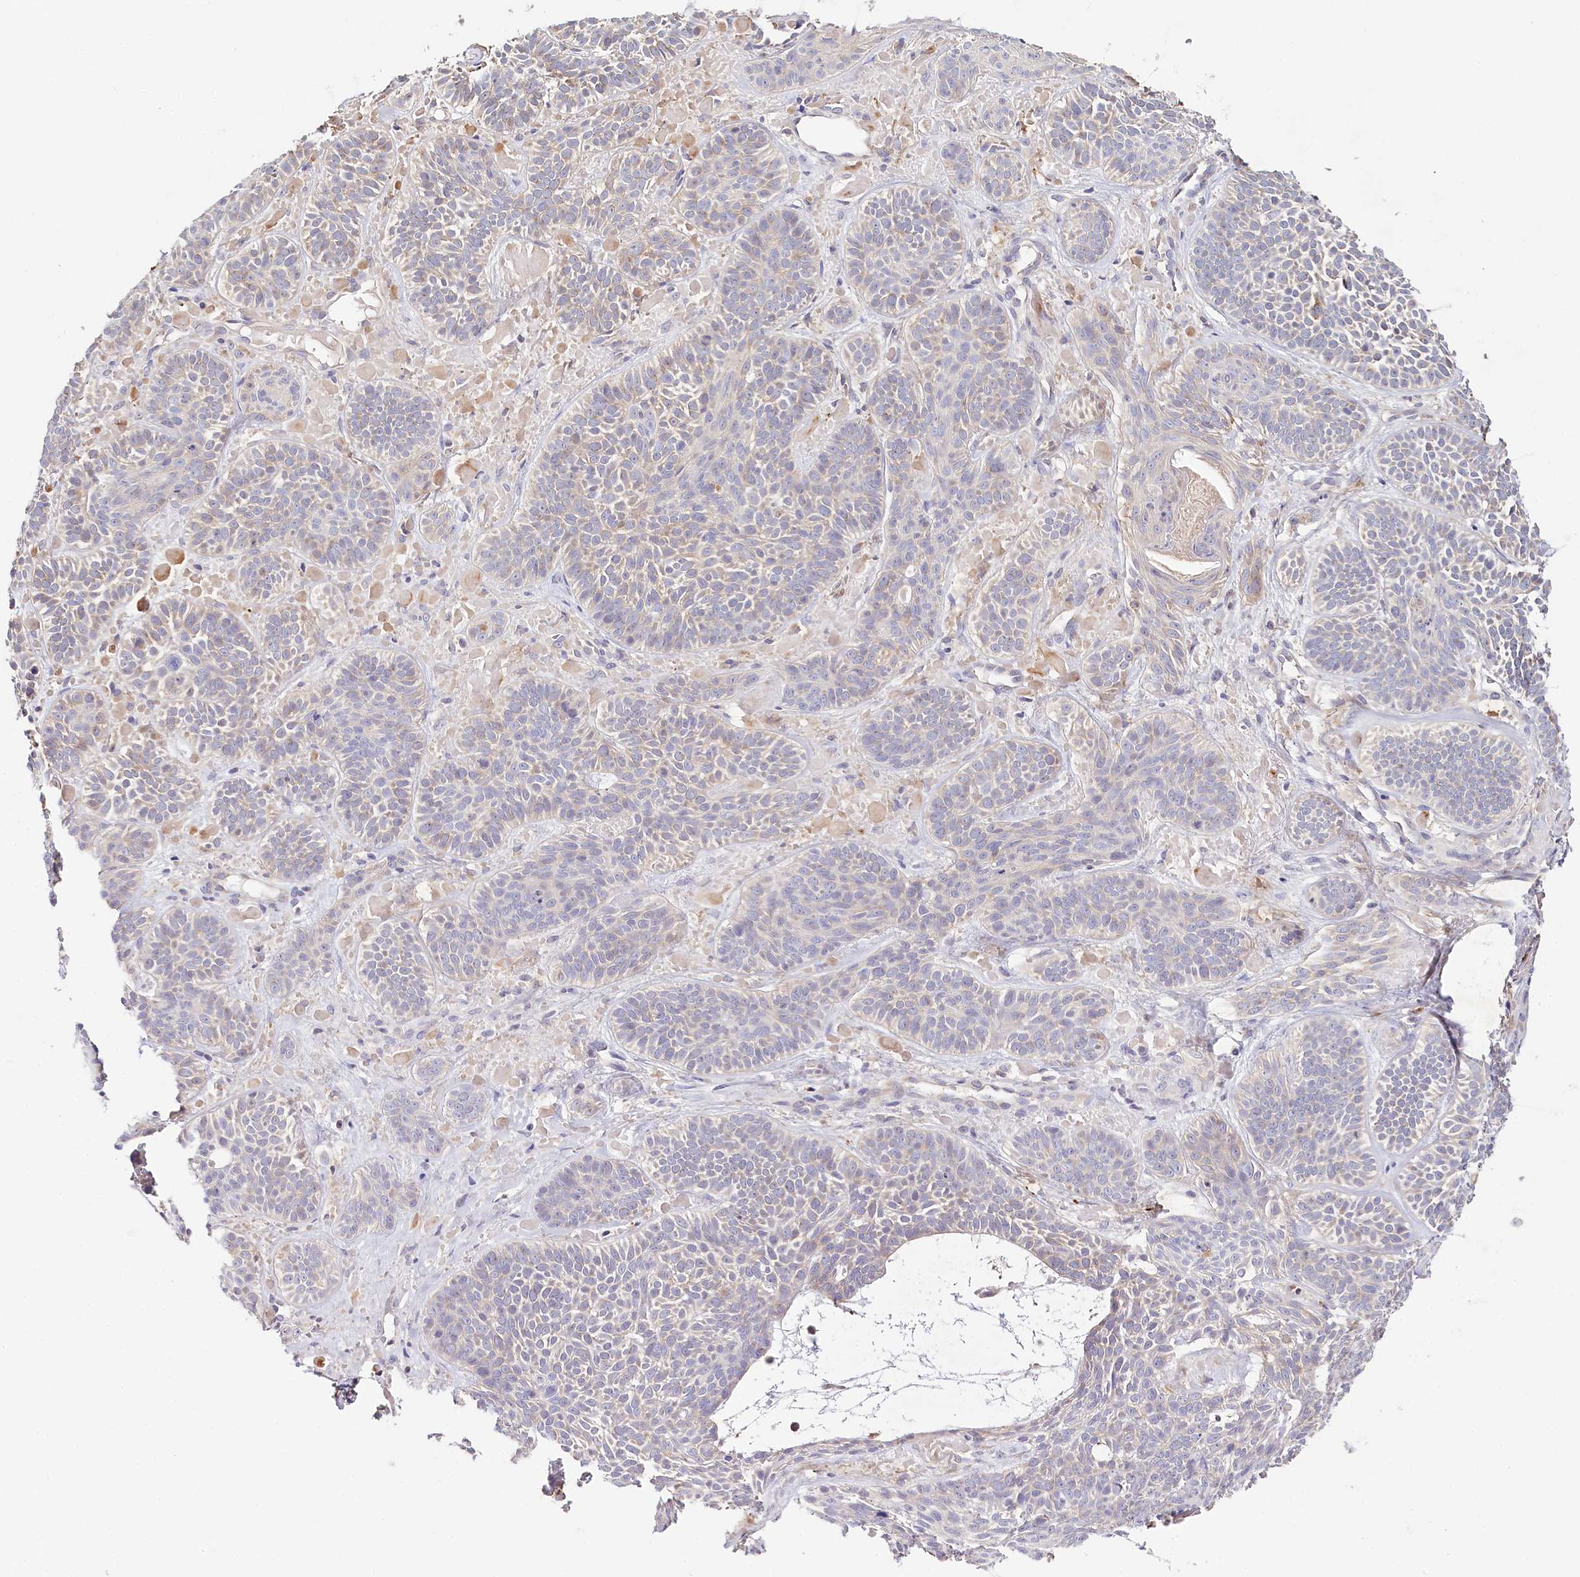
{"staining": {"intensity": "negative", "quantity": "none", "location": "none"}, "tissue": "skin cancer", "cell_type": "Tumor cells", "image_type": "cancer", "snomed": [{"axis": "morphology", "description": "Basal cell carcinoma"}, {"axis": "topography", "description": "Skin"}], "caption": "Tumor cells are negative for brown protein staining in skin basal cell carcinoma. (Immunohistochemistry (ihc), brightfield microscopy, high magnification).", "gene": "DAPK1", "patient": {"sex": "male", "age": 85}}